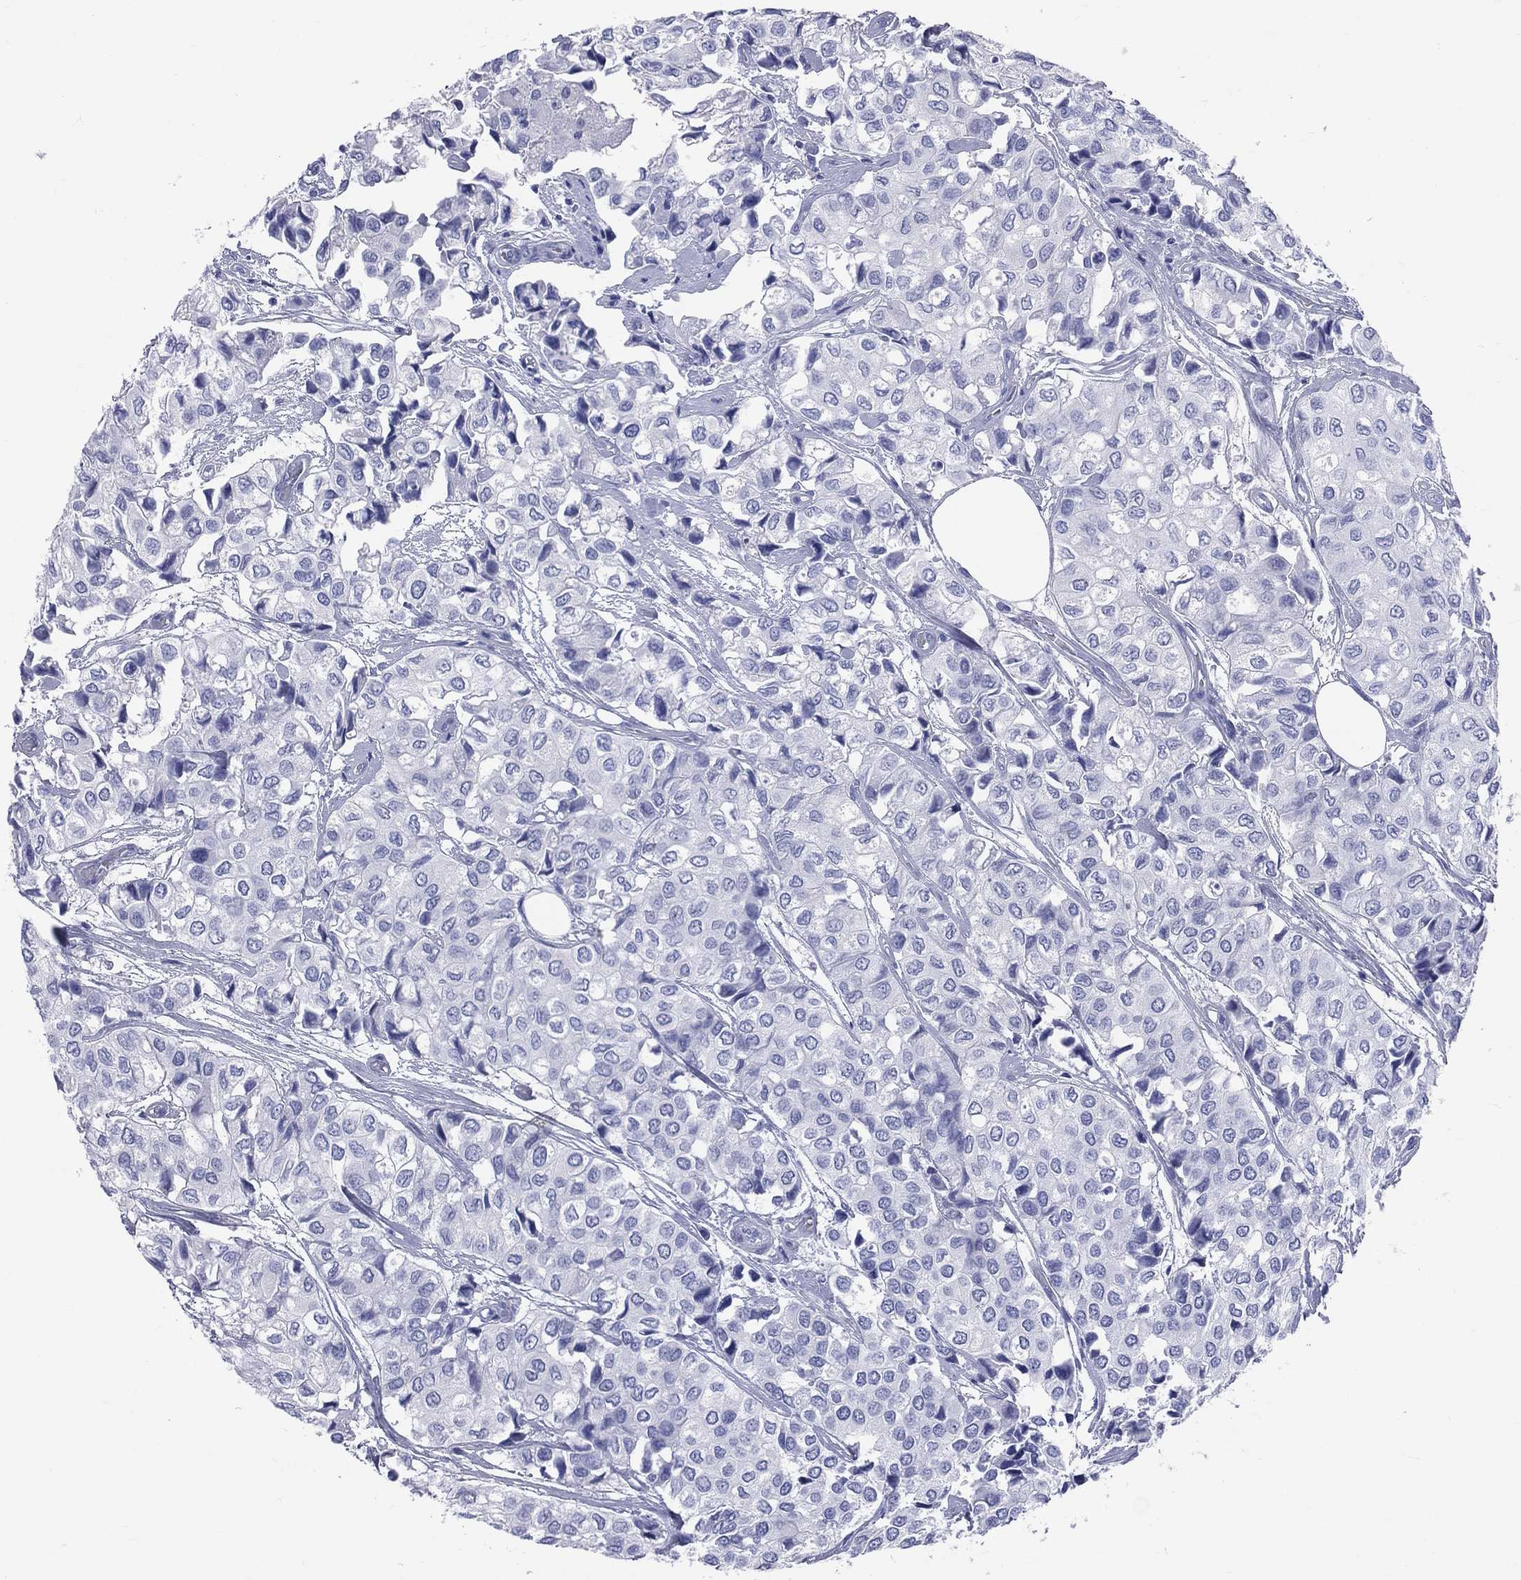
{"staining": {"intensity": "negative", "quantity": "none", "location": "none"}, "tissue": "urothelial cancer", "cell_type": "Tumor cells", "image_type": "cancer", "snomed": [{"axis": "morphology", "description": "Urothelial carcinoma, High grade"}, {"axis": "topography", "description": "Urinary bladder"}], "caption": "This is a image of immunohistochemistry staining of urothelial cancer, which shows no positivity in tumor cells.", "gene": "CYLC1", "patient": {"sex": "male", "age": 73}}